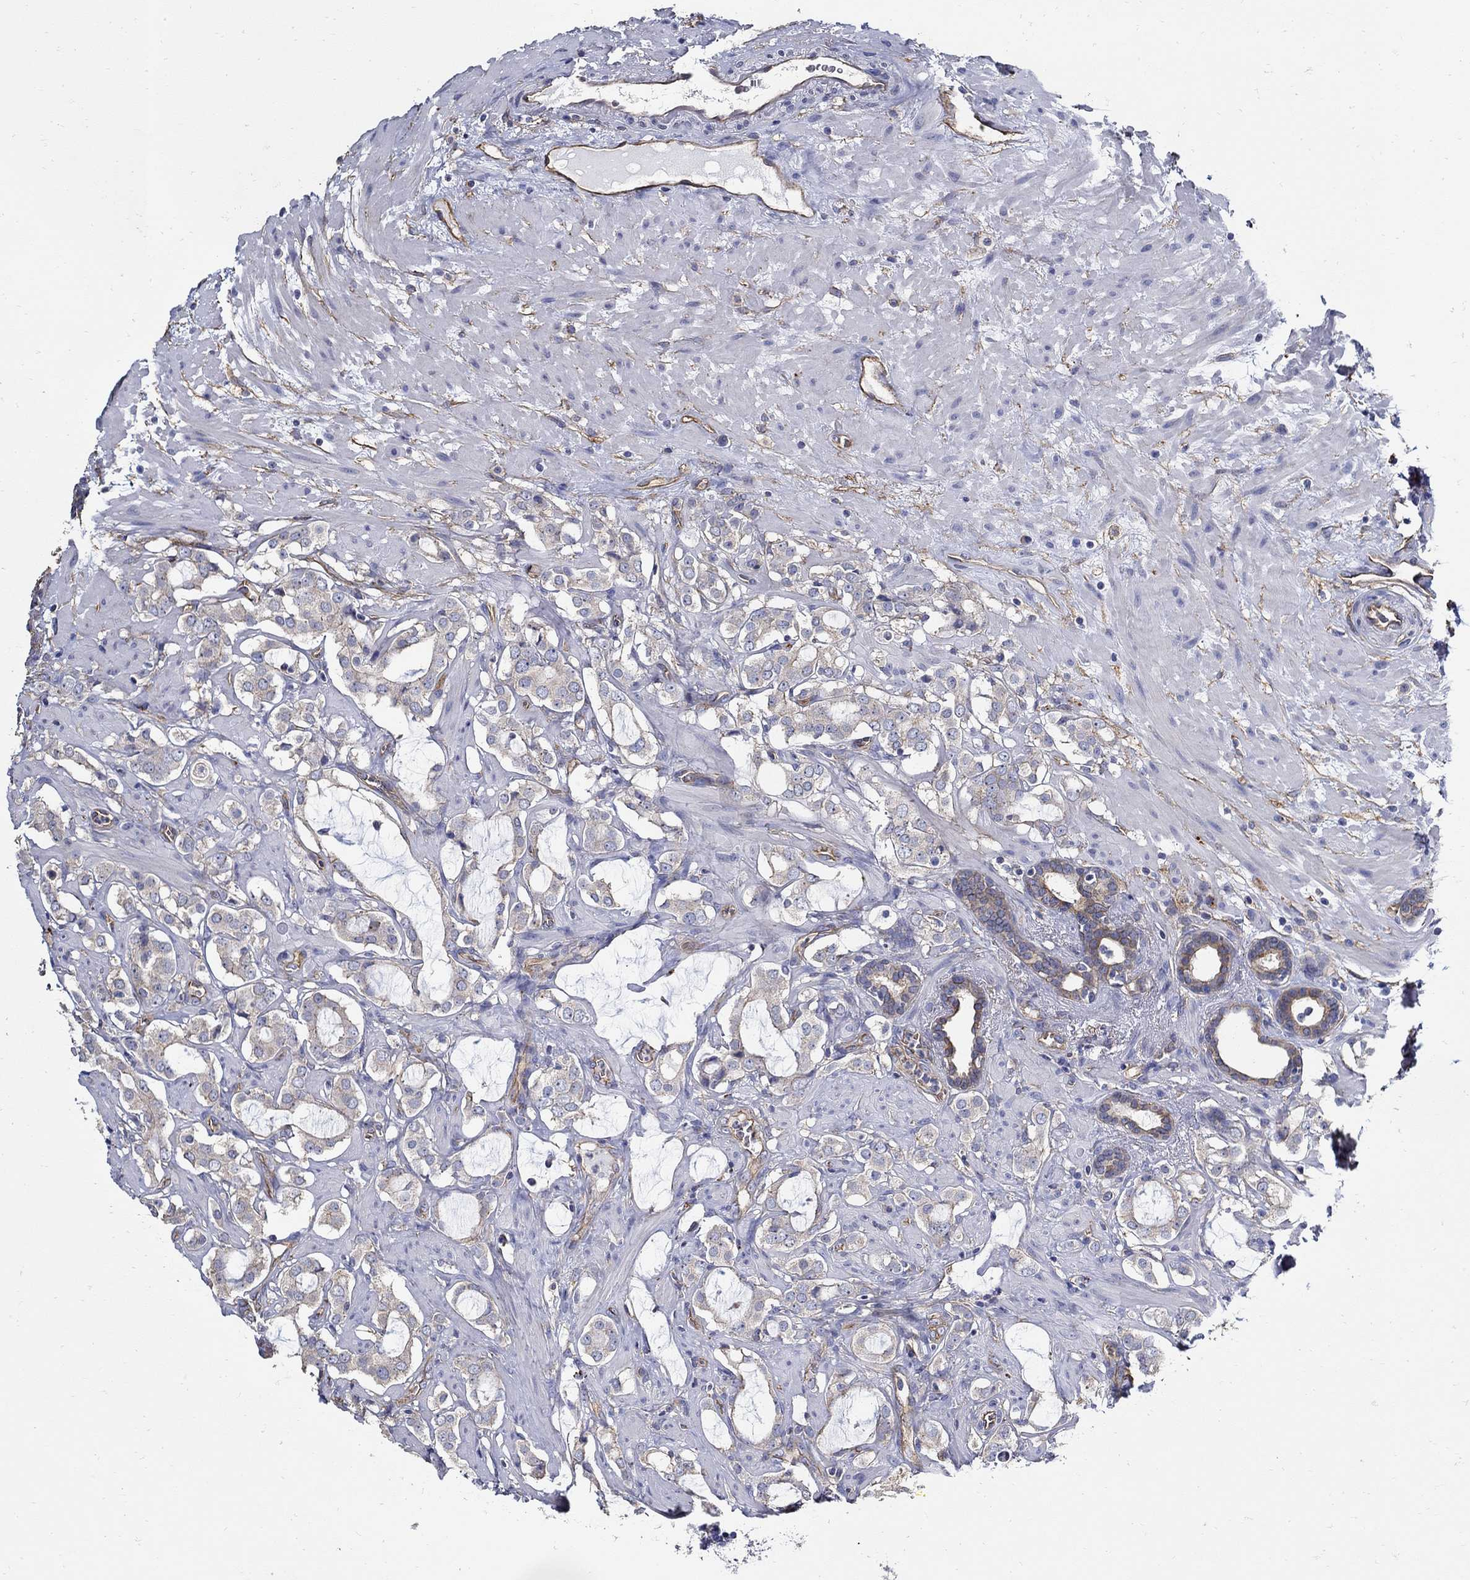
{"staining": {"intensity": "moderate", "quantity": "25%-75%", "location": "cytoplasmic/membranous"}, "tissue": "prostate cancer", "cell_type": "Tumor cells", "image_type": "cancer", "snomed": [{"axis": "morphology", "description": "Adenocarcinoma, NOS"}, {"axis": "topography", "description": "Prostate"}], "caption": "Protein analysis of prostate cancer tissue reveals moderate cytoplasmic/membranous expression in about 25%-75% of tumor cells. The protein is shown in brown color, while the nuclei are stained blue.", "gene": "APBB3", "patient": {"sex": "male", "age": 66}}